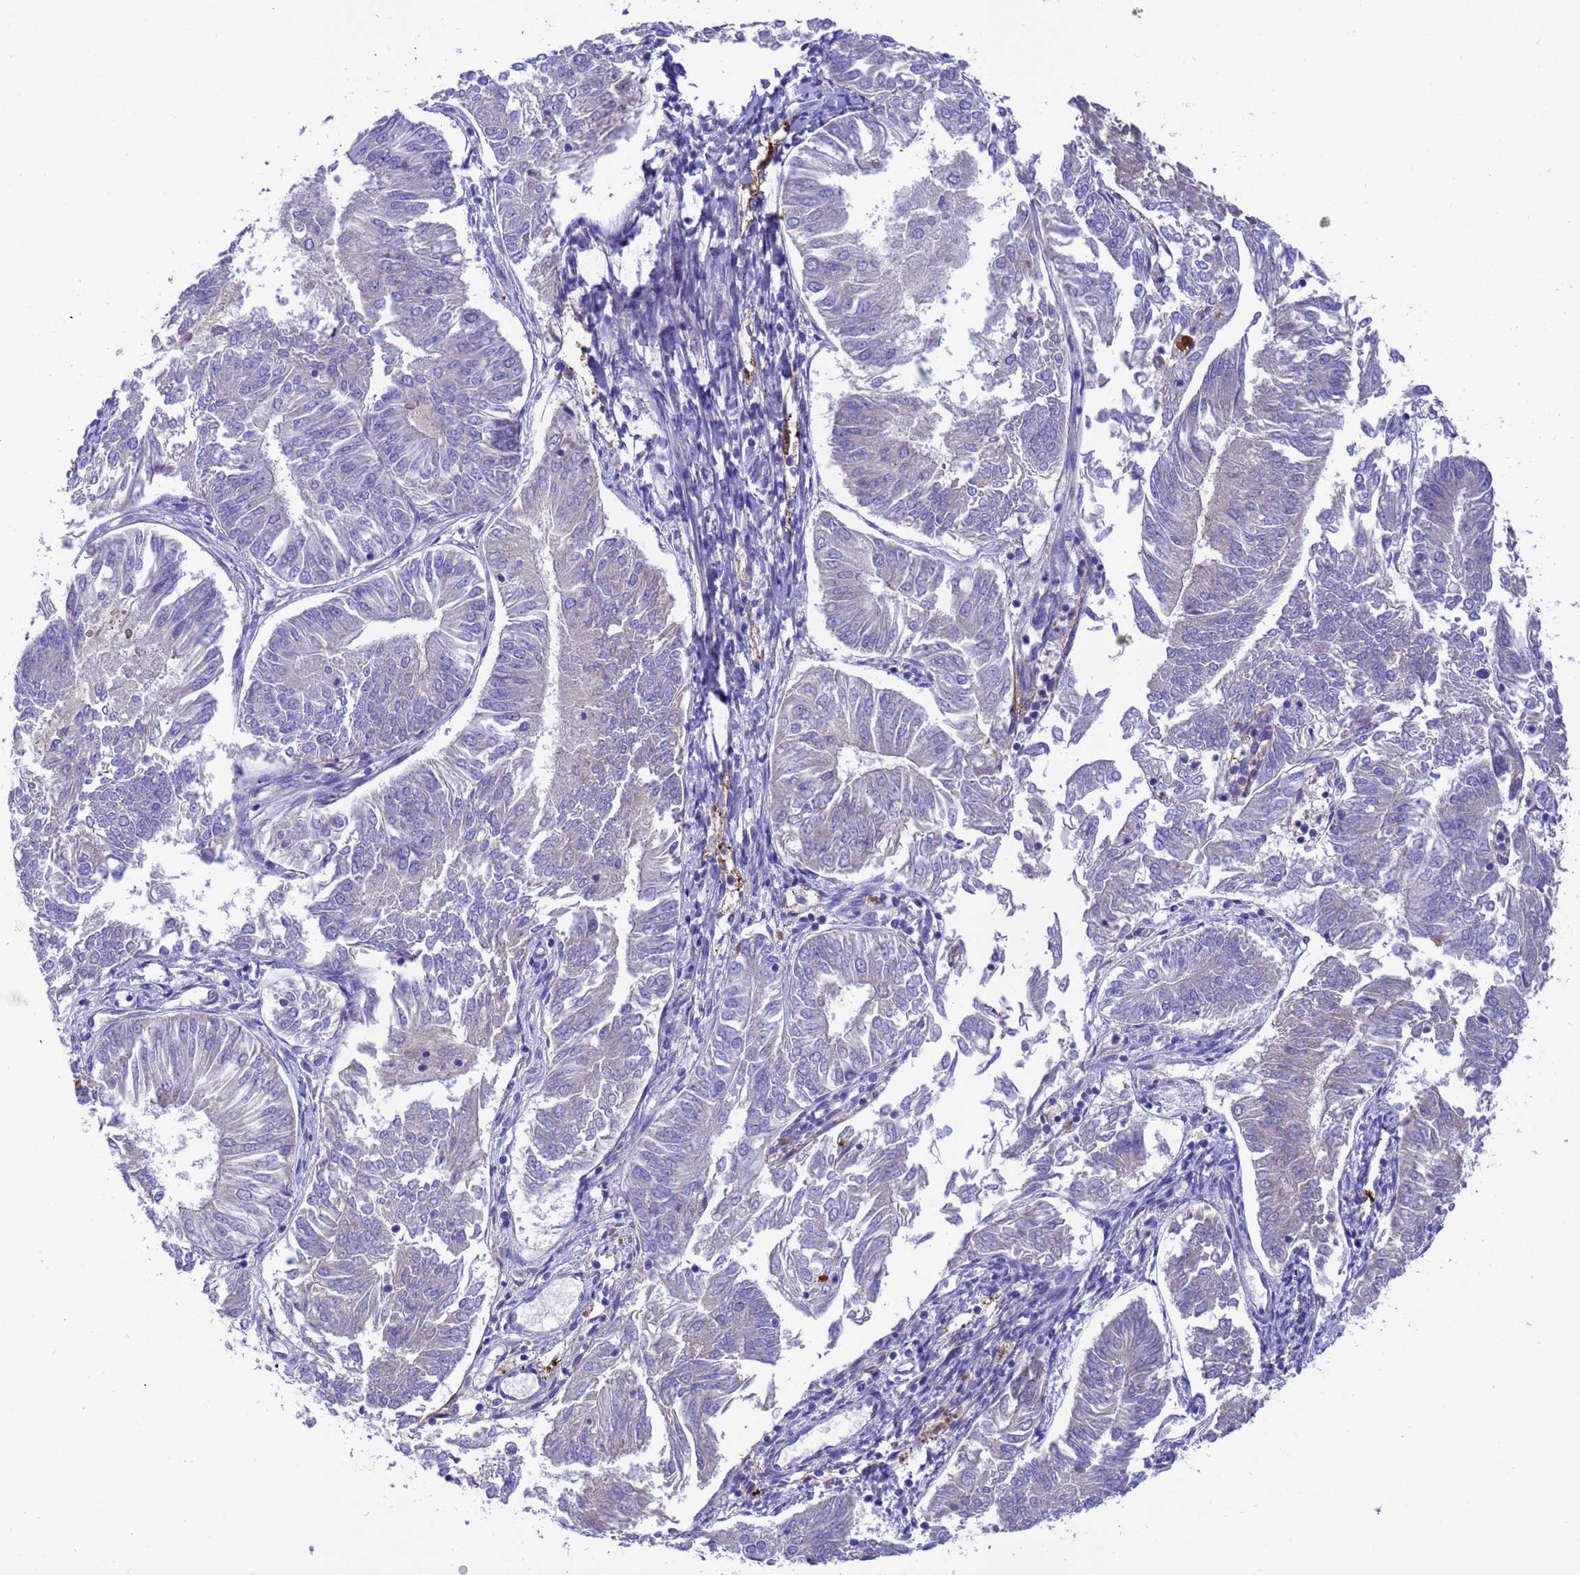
{"staining": {"intensity": "negative", "quantity": "none", "location": "none"}, "tissue": "endometrial cancer", "cell_type": "Tumor cells", "image_type": "cancer", "snomed": [{"axis": "morphology", "description": "Adenocarcinoma, NOS"}, {"axis": "topography", "description": "Endometrium"}], "caption": "Endometrial cancer stained for a protein using immunohistochemistry (IHC) shows no positivity tumor cells.", "gene": "FOXRED1", "patient": {"sex": "female", "age": 58}}